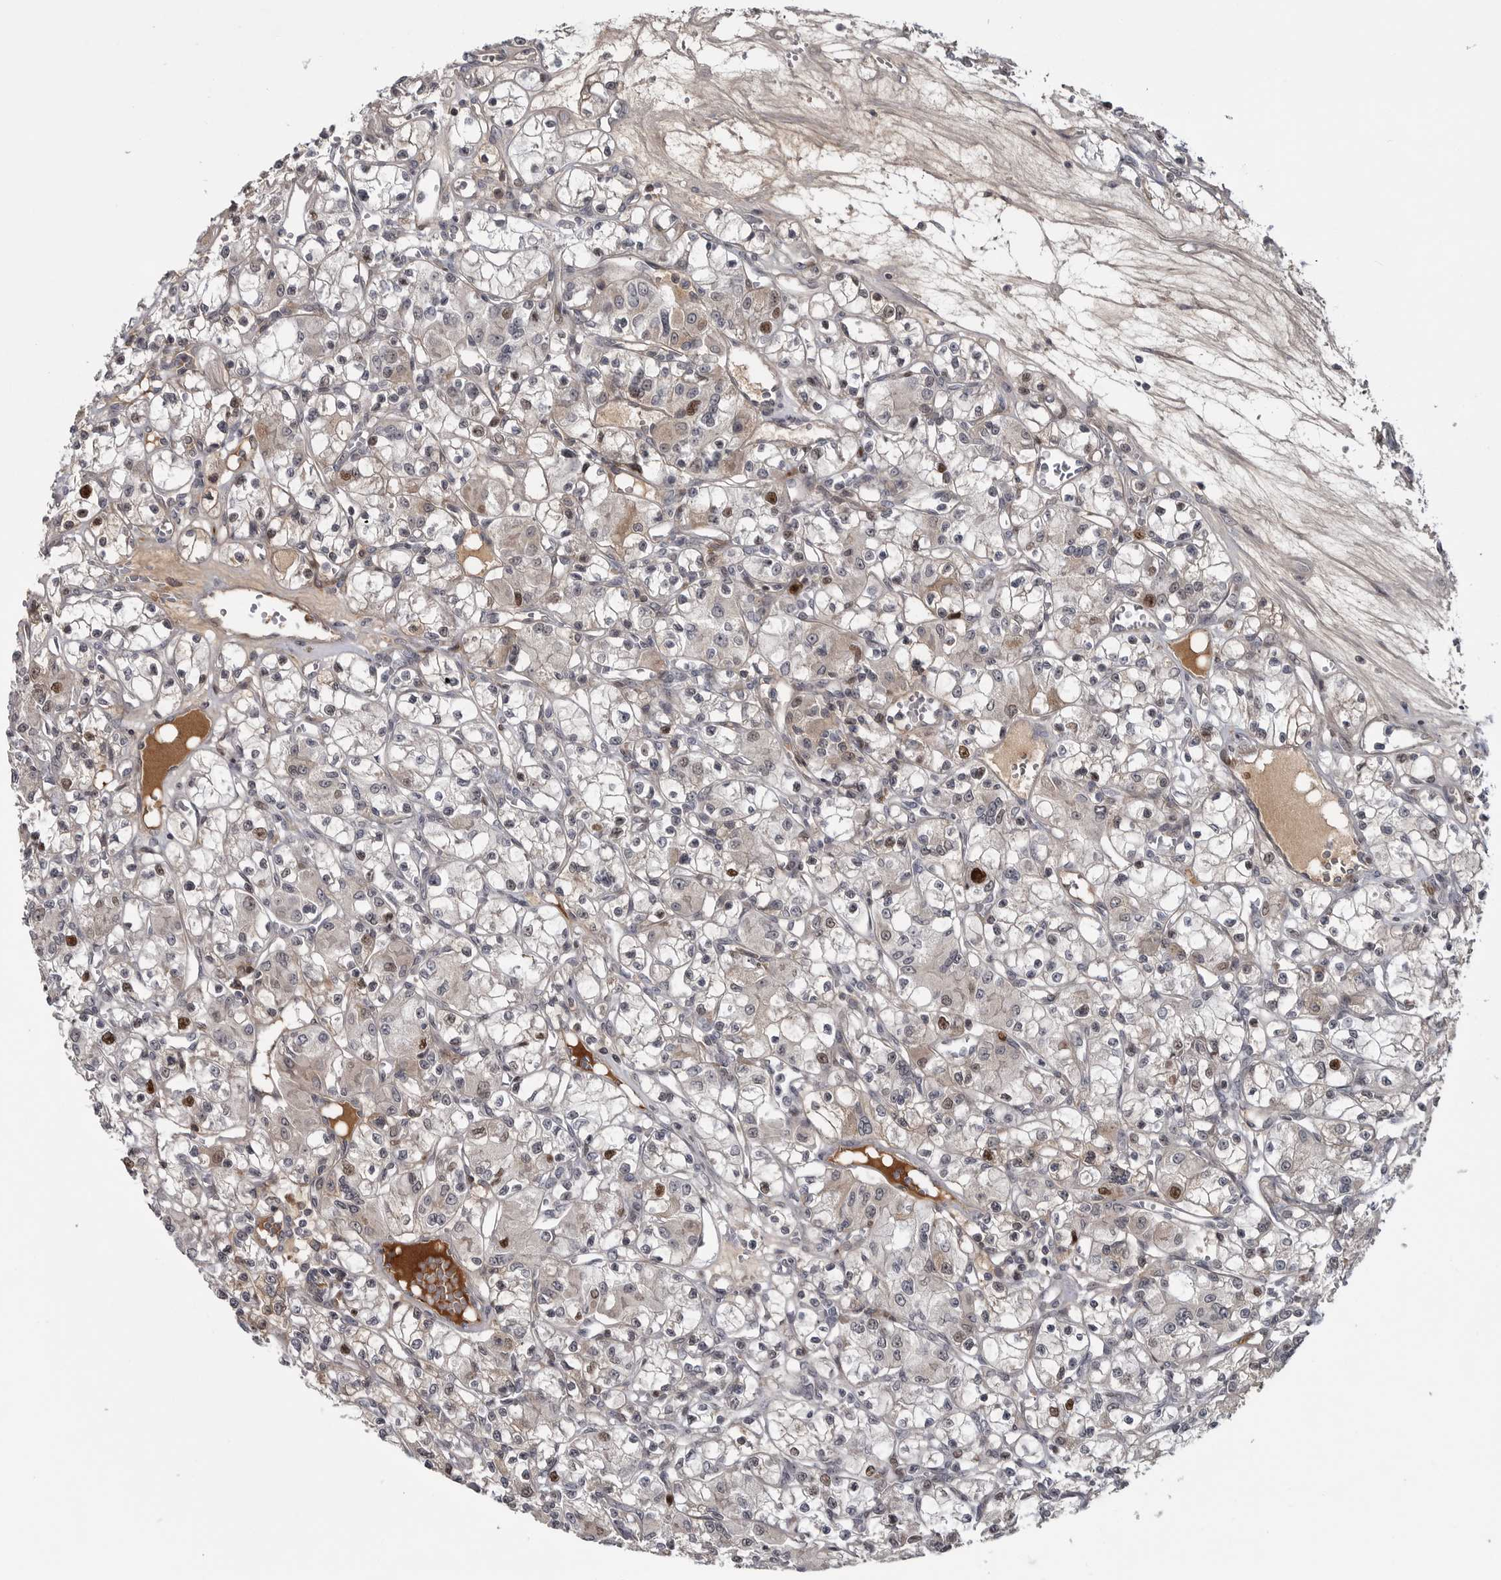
{"staining": {"intensity": "weak", "quantity": "<25%", "location": "nuclear"}, "tissue": "renal cancer", "cell_type": "Tumor cells", "image_type": "cancer", "snomed": [{"axis": "morphology", "description": "Adenocarcinoma, NOS"}, {"axis": "topography", "description": "Kidney"}], "caption": "Renal adenocarcinoma stained for a protein using immunohistochemistry (IHC) demonstrates no expression tumor cells.", "gene": "ZNF277", "patient": {"sex": "female", "age": 59}}